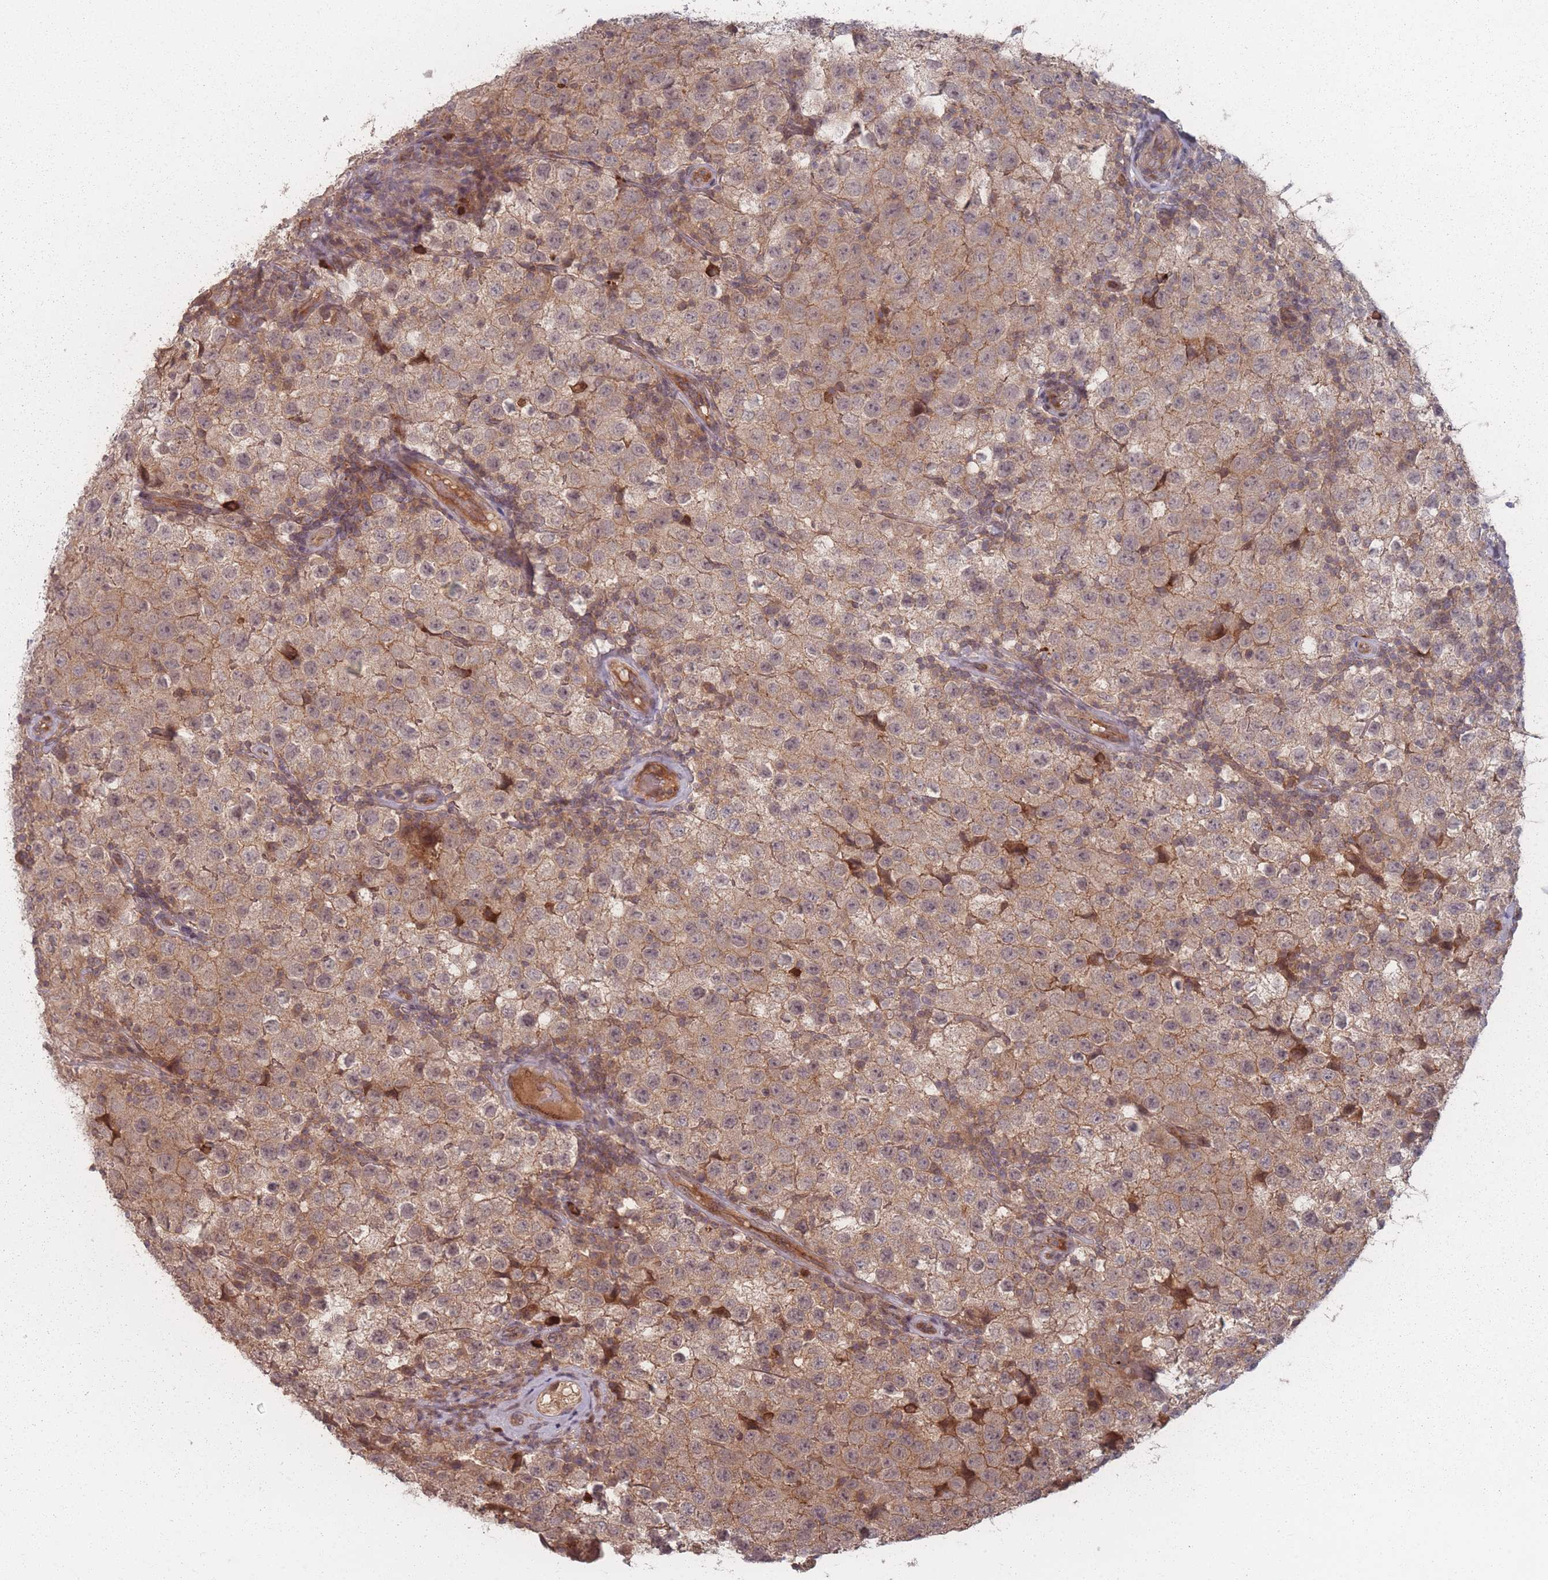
{"staining": {"intensity": "moderate", "quantity": ">75%", "location": "cytoplasmic/membranous"}, "tissue": "testis cancer", "cell_type": "Tumor cells", "image_type": "cancer", "snomed": [{"axis": "morphology", "description": "Seminoma, NOS"}, {"axis": "morphology", "description": "Carcinoma, Embryonal, NOS"}, {"axis": "topography", "description": "Testis"}], "caption": "Immunohistochemical staining of seminoma (testis) exhibits medium levels of moderate cytoplasmic/membranous protein expression in approximately >75% of tumor cells.", "gene": "HAGH", "patient": {"sex": "male", "age": 41}}